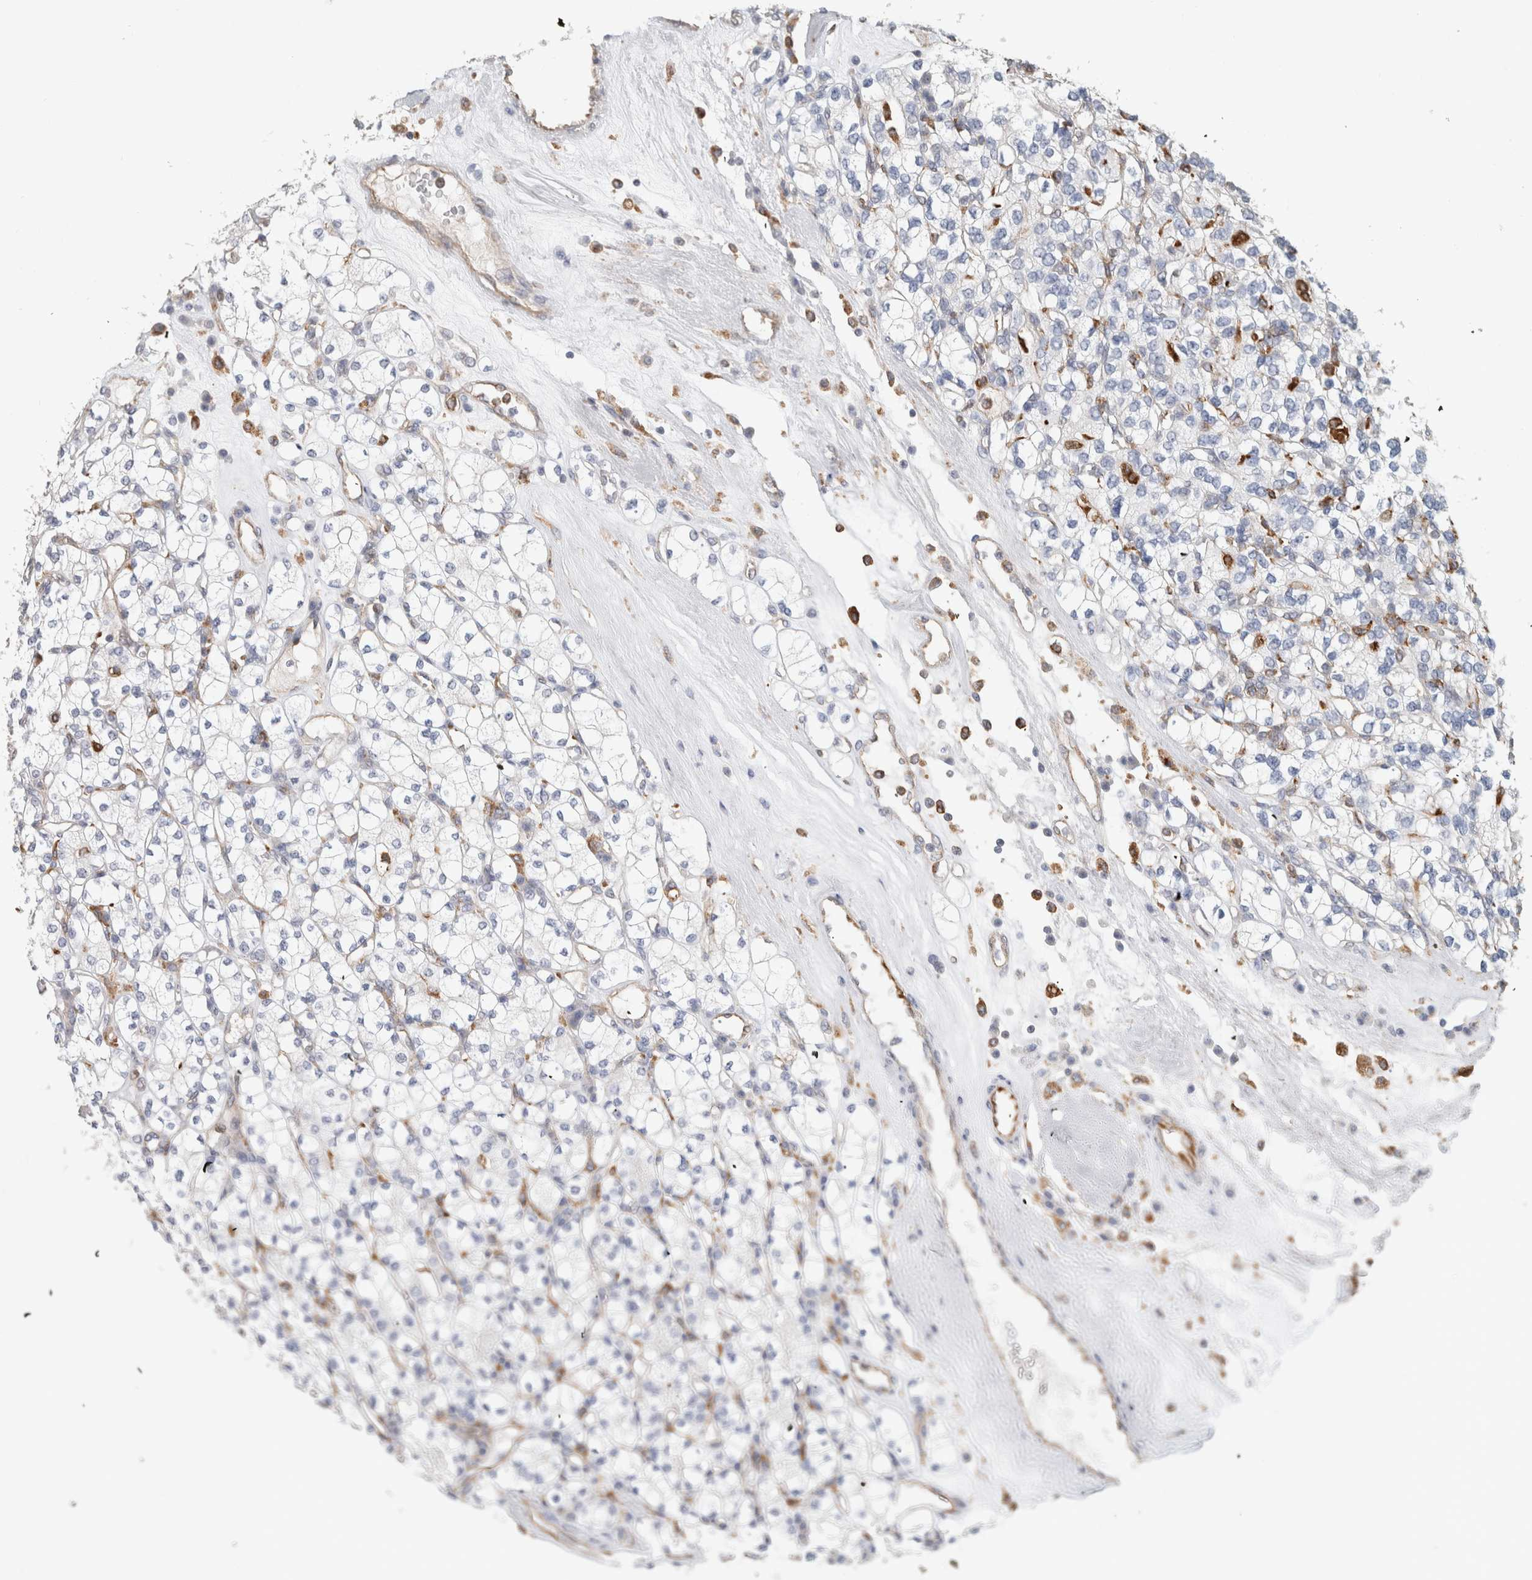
{"staining": {"intensity": "negative", "quantity": "none", "location": "none"}, "tissue": "renal cancer", "cell_type": "Tumor cells", "image_type": "cancer", "snomed": [{"axis": "morphology", "description": "Adenocarcinoma, NOS"}, {"axis": "topography", "description": "Kidney"}], "caption": "The immunohistochemistry photomicrograph has no significant staining in tumor cells of renal cancer tissue. (DAB (3,3'-diaminobenzidine) immunohistochemistry (IHC) with hematoxylin counter stain).", "gene": "LY86", "patient": {"sex": "male", "age": 77}}